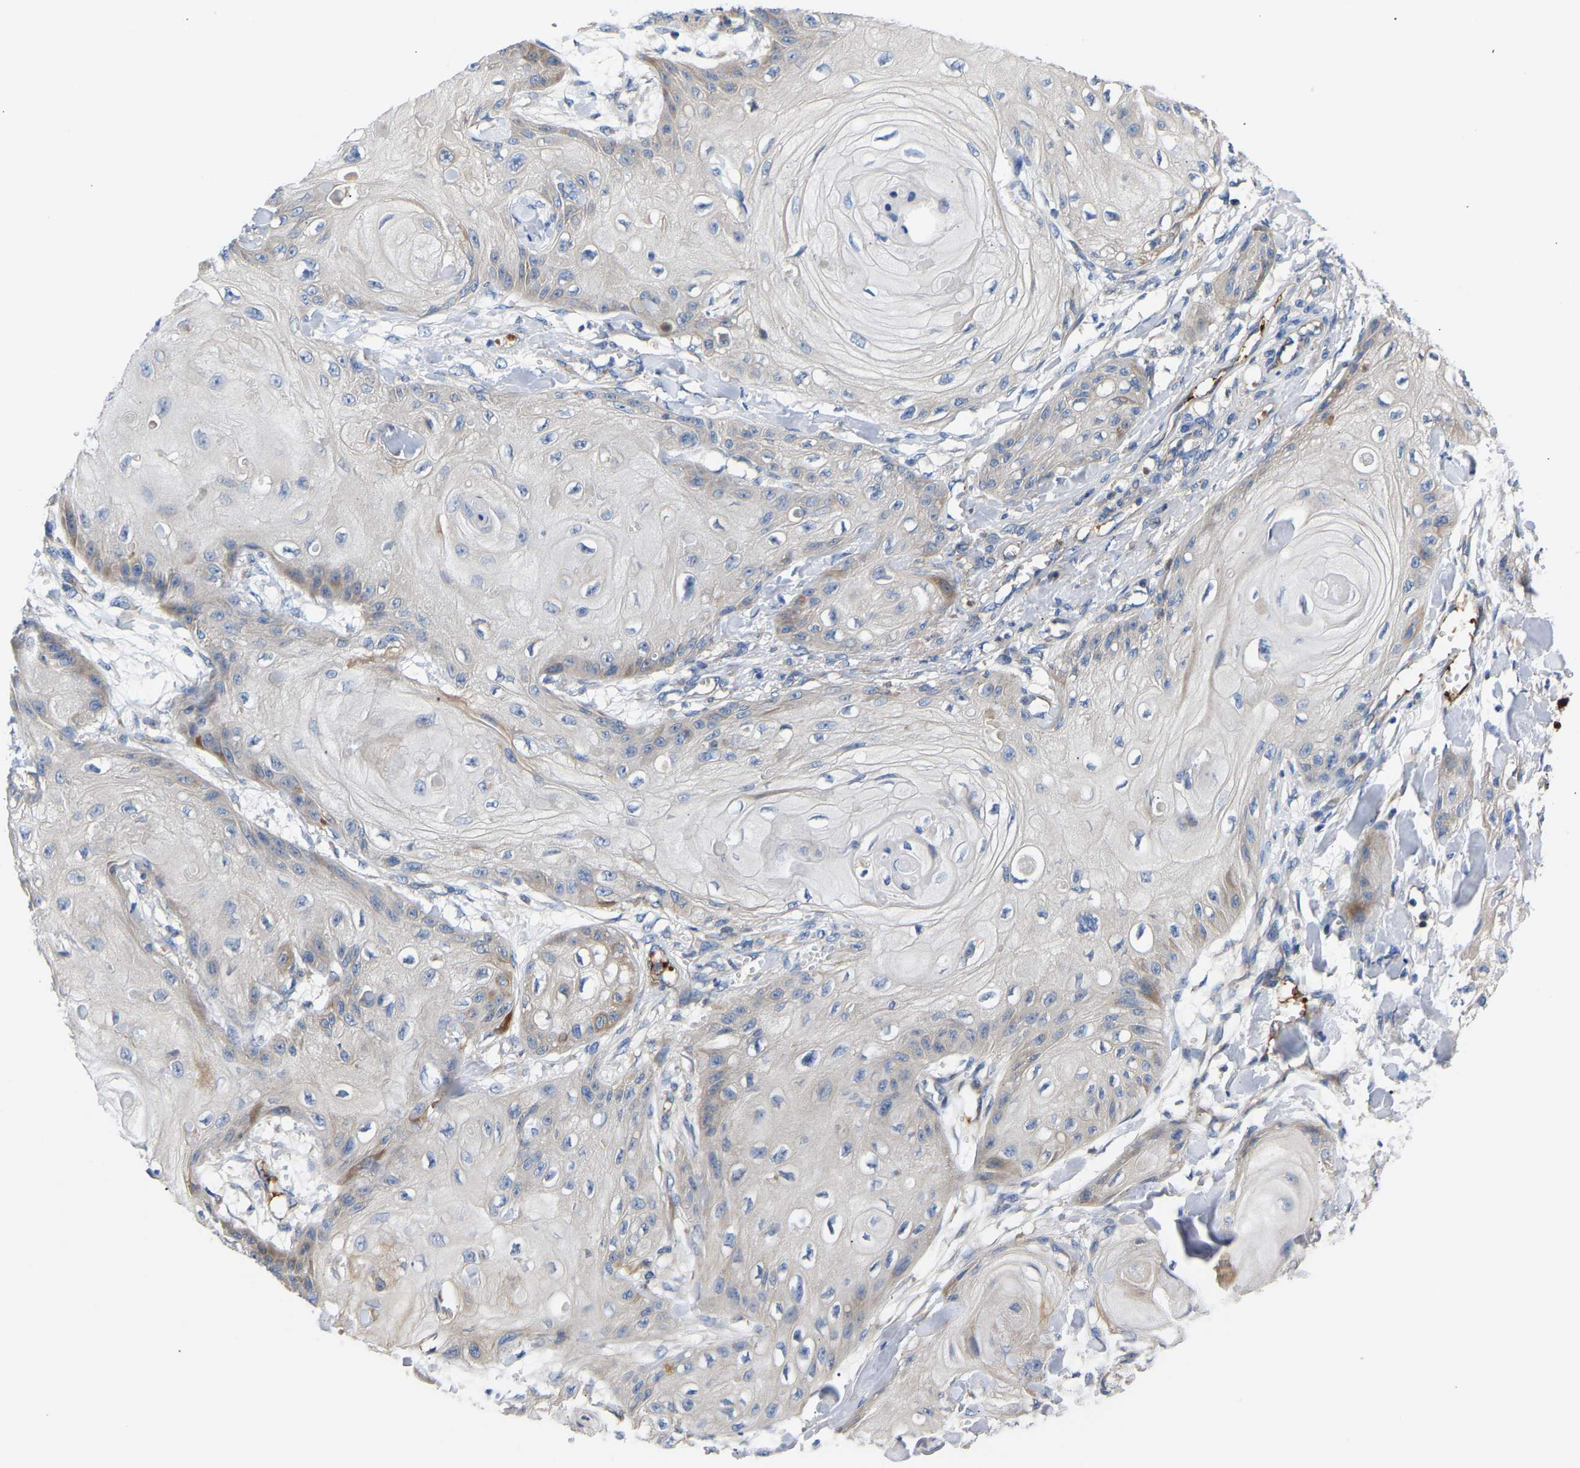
{"staining": {"intensity": "negative", "quantity": "none", "location": "none"}, "tissue": "skin cancer", "cell_type": "Tumor cells", "image_type": "cancer", "snomed": [{"axis": "morphology", "description": "Squamous cell carcinoma, NOS"}, {"axis": "topography", "description": "Skin"}], "caption": "The histopathology image exhibits no significant positivity in tumor cells of skin squamous cell carcinoma. Nuclei are stained in blue.", "gene": "AIMP2", "patient": {"sex": "male", "age": 74}}